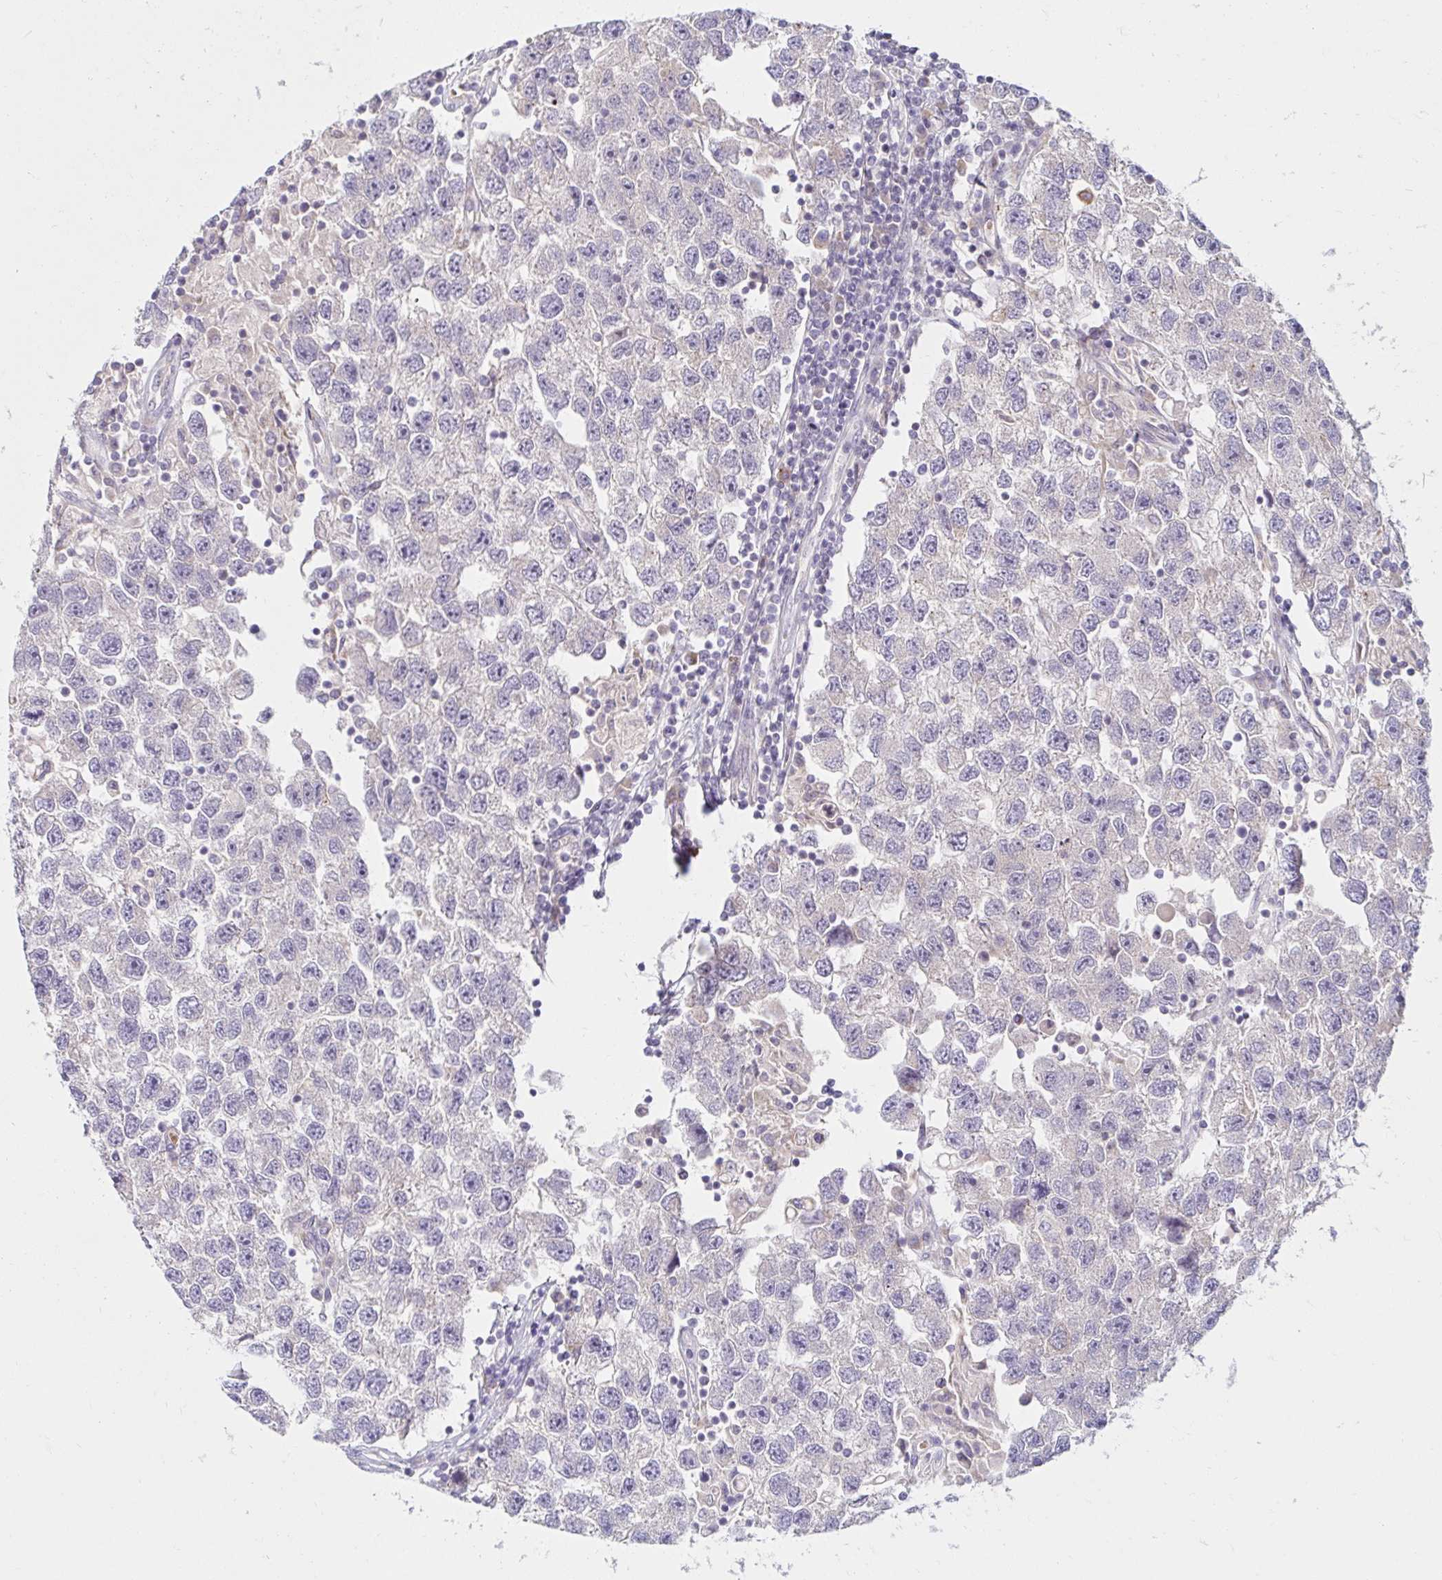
{"staining": {"intensity": "negative", "quantity": "none", "location": "none"}, "tissue": "testis cancer", "cell_type": "Tumor cells", "image_type": "cancer", "snomed": [{"axis": "morphology", "description": "Seminoma, NOS"}, {"axis": "topography", "description": "Testis"}], "caption": "IHC micrograph of neoplastic tissue: seminoma (testis) stained with DAB (3,3'-diaminobenzidine) shows no significant protein expression in tumor cells. (DAB immunohistochemistry (IHC), high magnification).", "gene": "SKP2", "patient": {"sex": "male", "age": 26}}